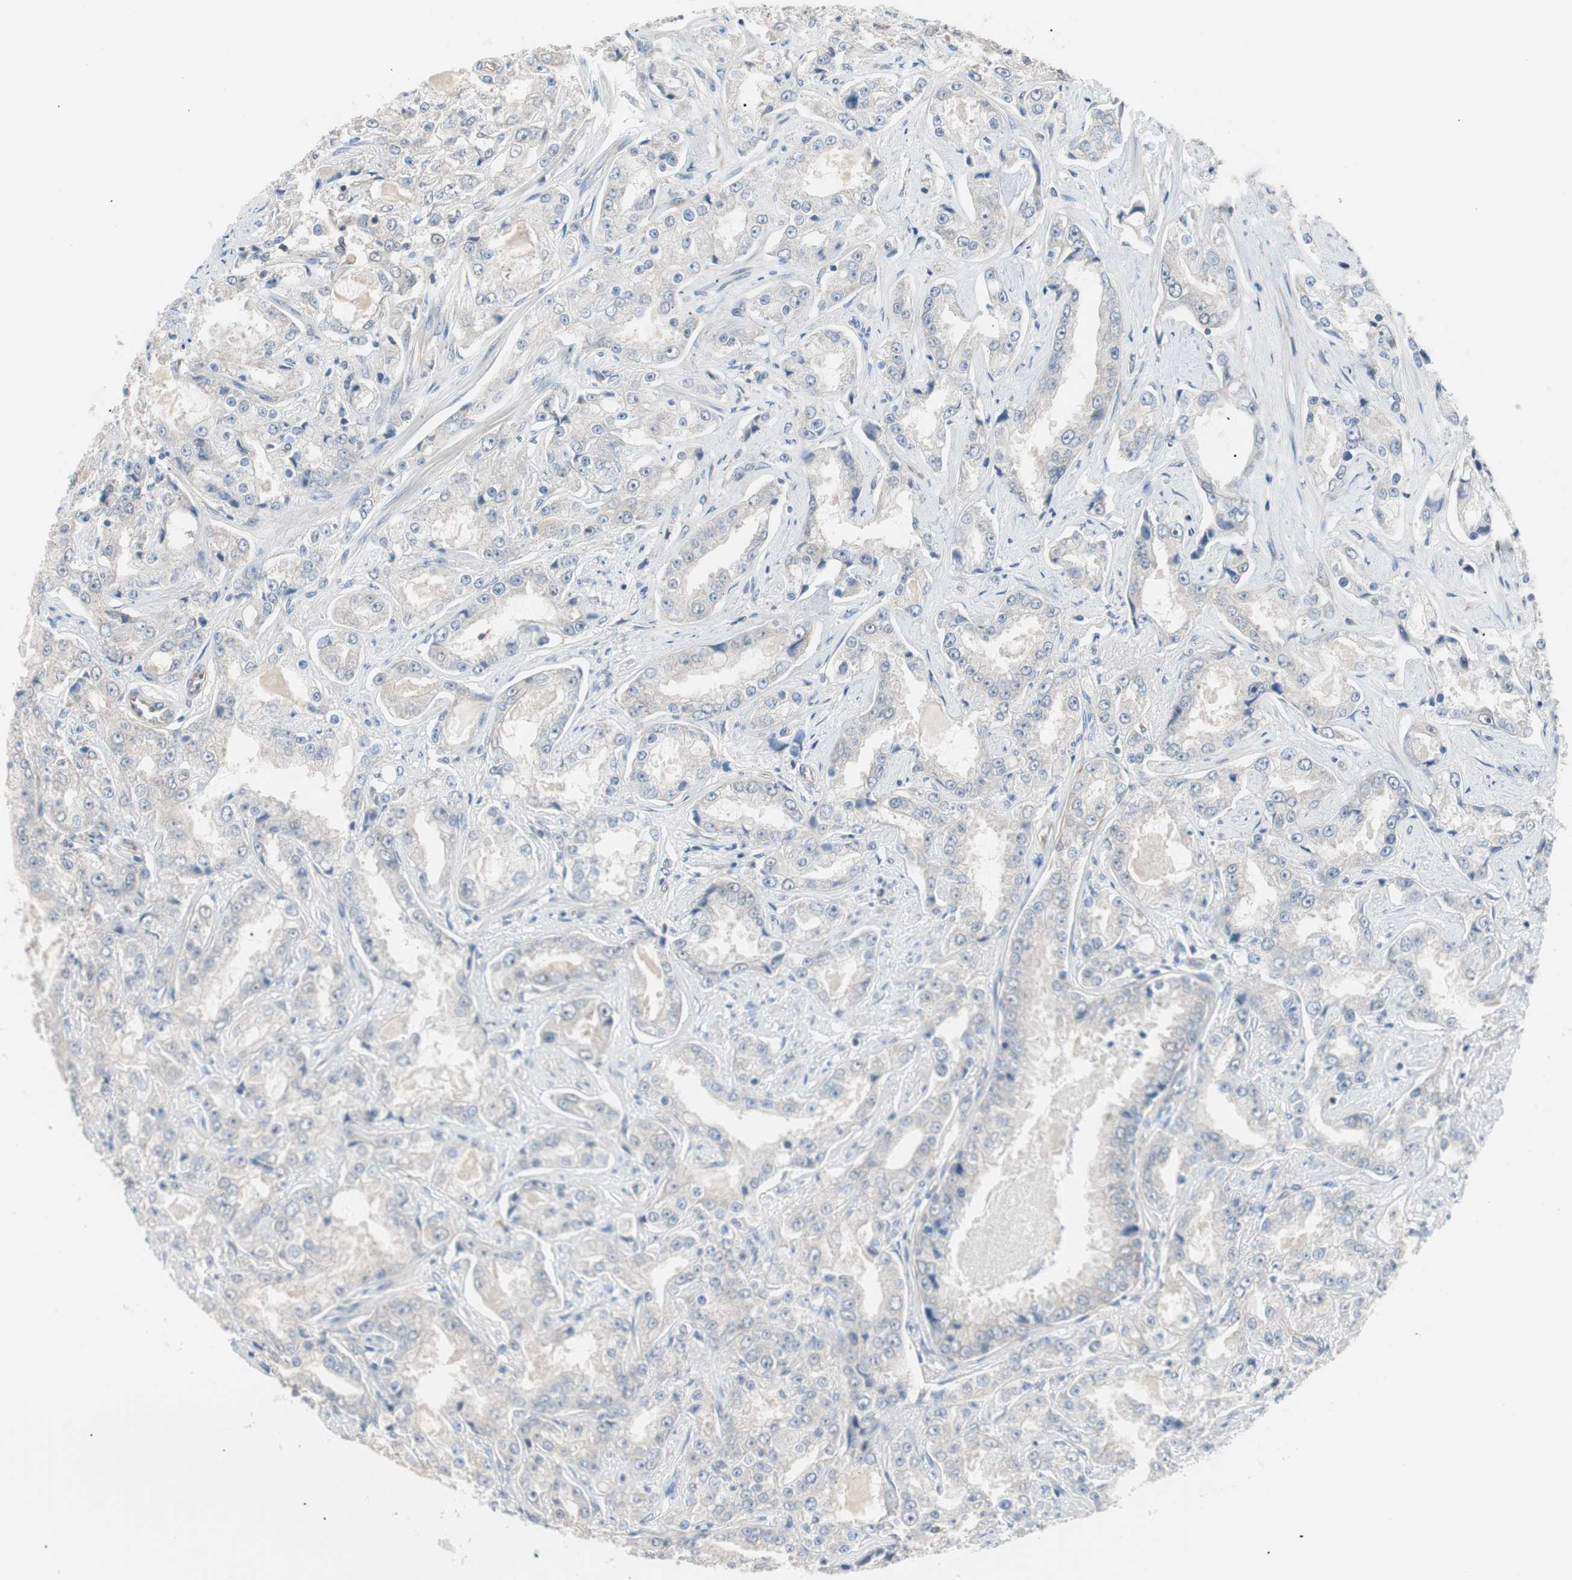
{"staining": {"intensity": "negative", "quantity": "none", "location": "none"}, "tissue": "prostate cancer", "cell_type": "Tumor cells", "image_type": "cancer", "snomed": [{"axis": "morphology", "description": "Adenocarcinoma, High grade"}, {"axis": "topography", "description": "Prostate"}], "caption": "A micrograph of human prostate cancer is negative for staining in tumor cells.", "gene": "SMG1", "patient": {"sex": "male", "age": 73}}